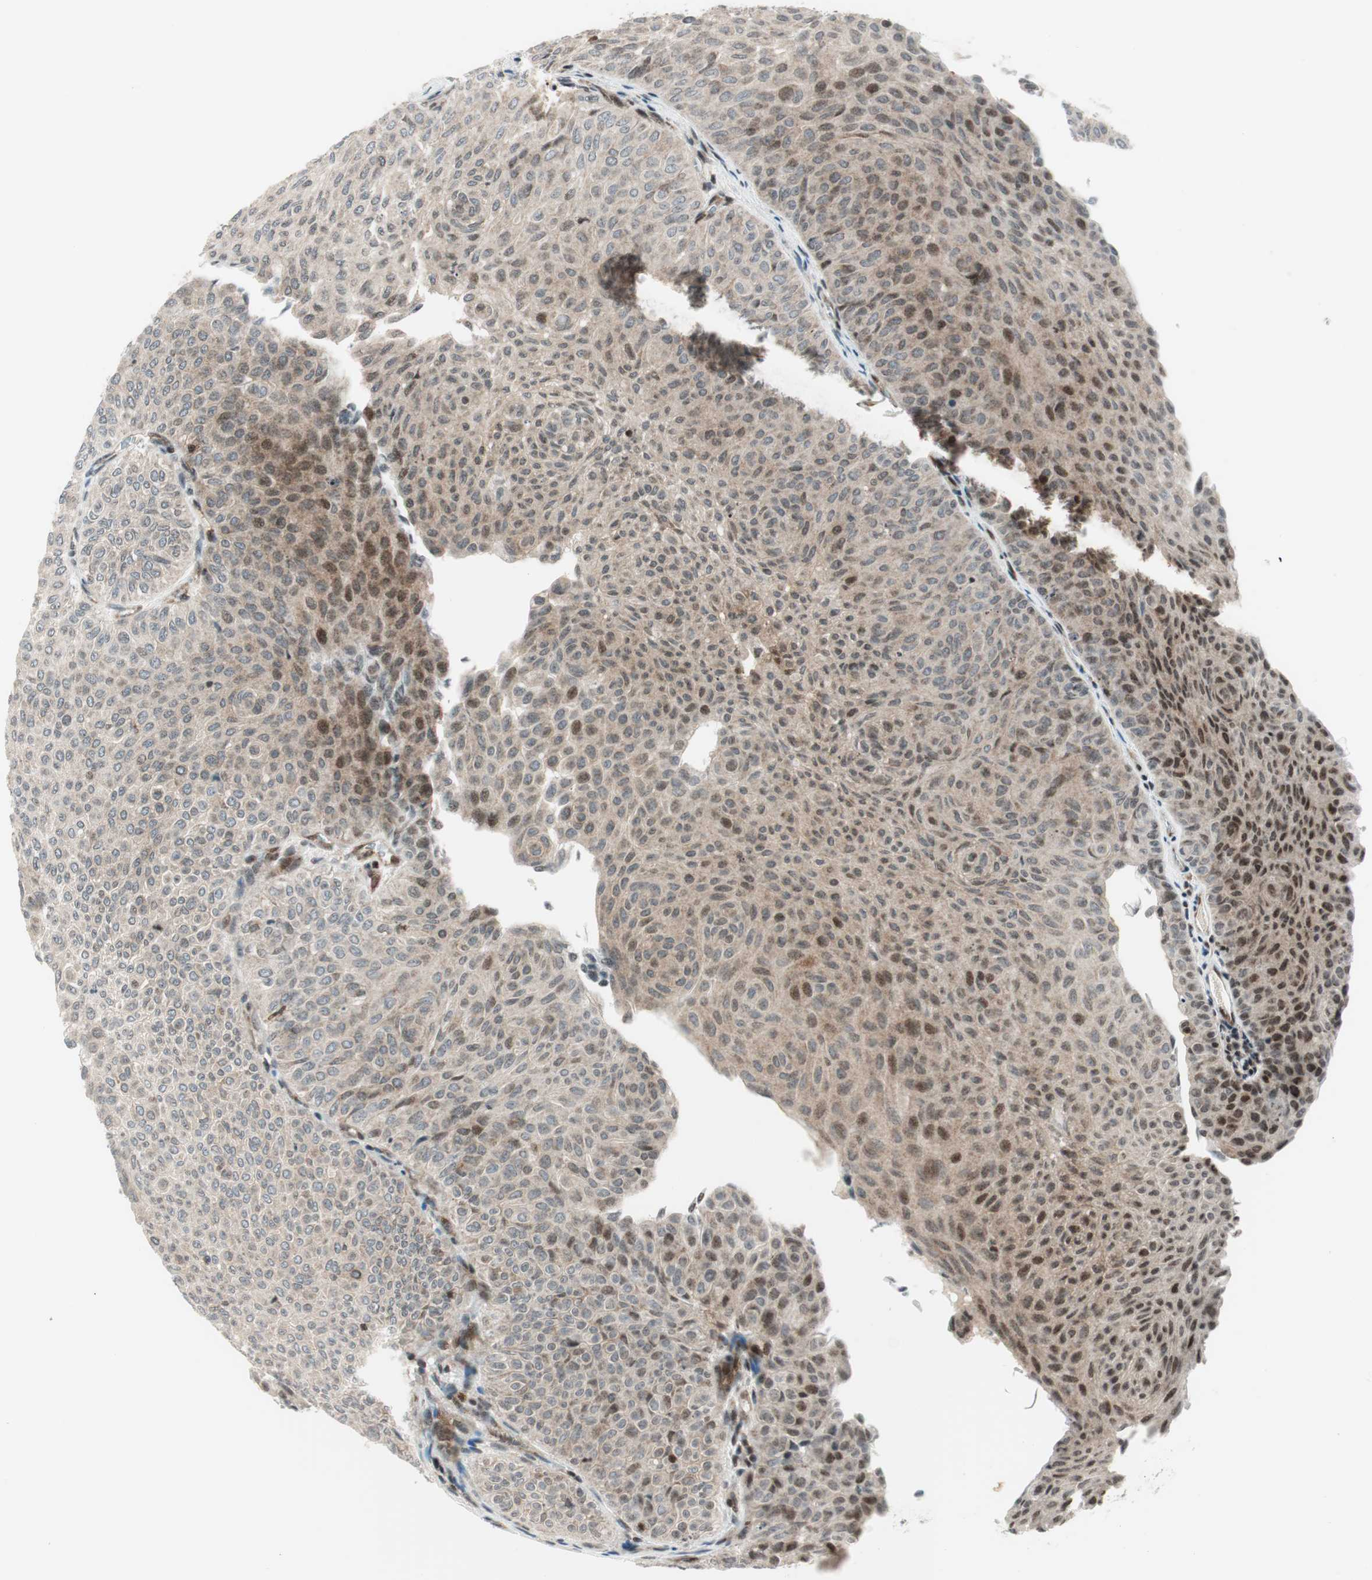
{"staining": {"intensity": "moderate", "quantity": "<25%", "location": "cytoplasmic/membranous,nuclear"}, "tissue": "urothelial cancer", "cell_type": "Tumor cells", "image_type": "cancer", "snomed": [{"axis": "morphology", "description": "Urothelial carcinoma, Low grade"}, {"axis": "topography", "description": "Urinary bladder"}], "caption": "High-power microscopy captured an IHC histopathology image of urothelial cancer, revealing moderate cytoplasmic/membranous and nuclear expression in approximately <25% of tumor cells.", "gene": "TPT1", "patient": {"sex": "male", "age": 78}}